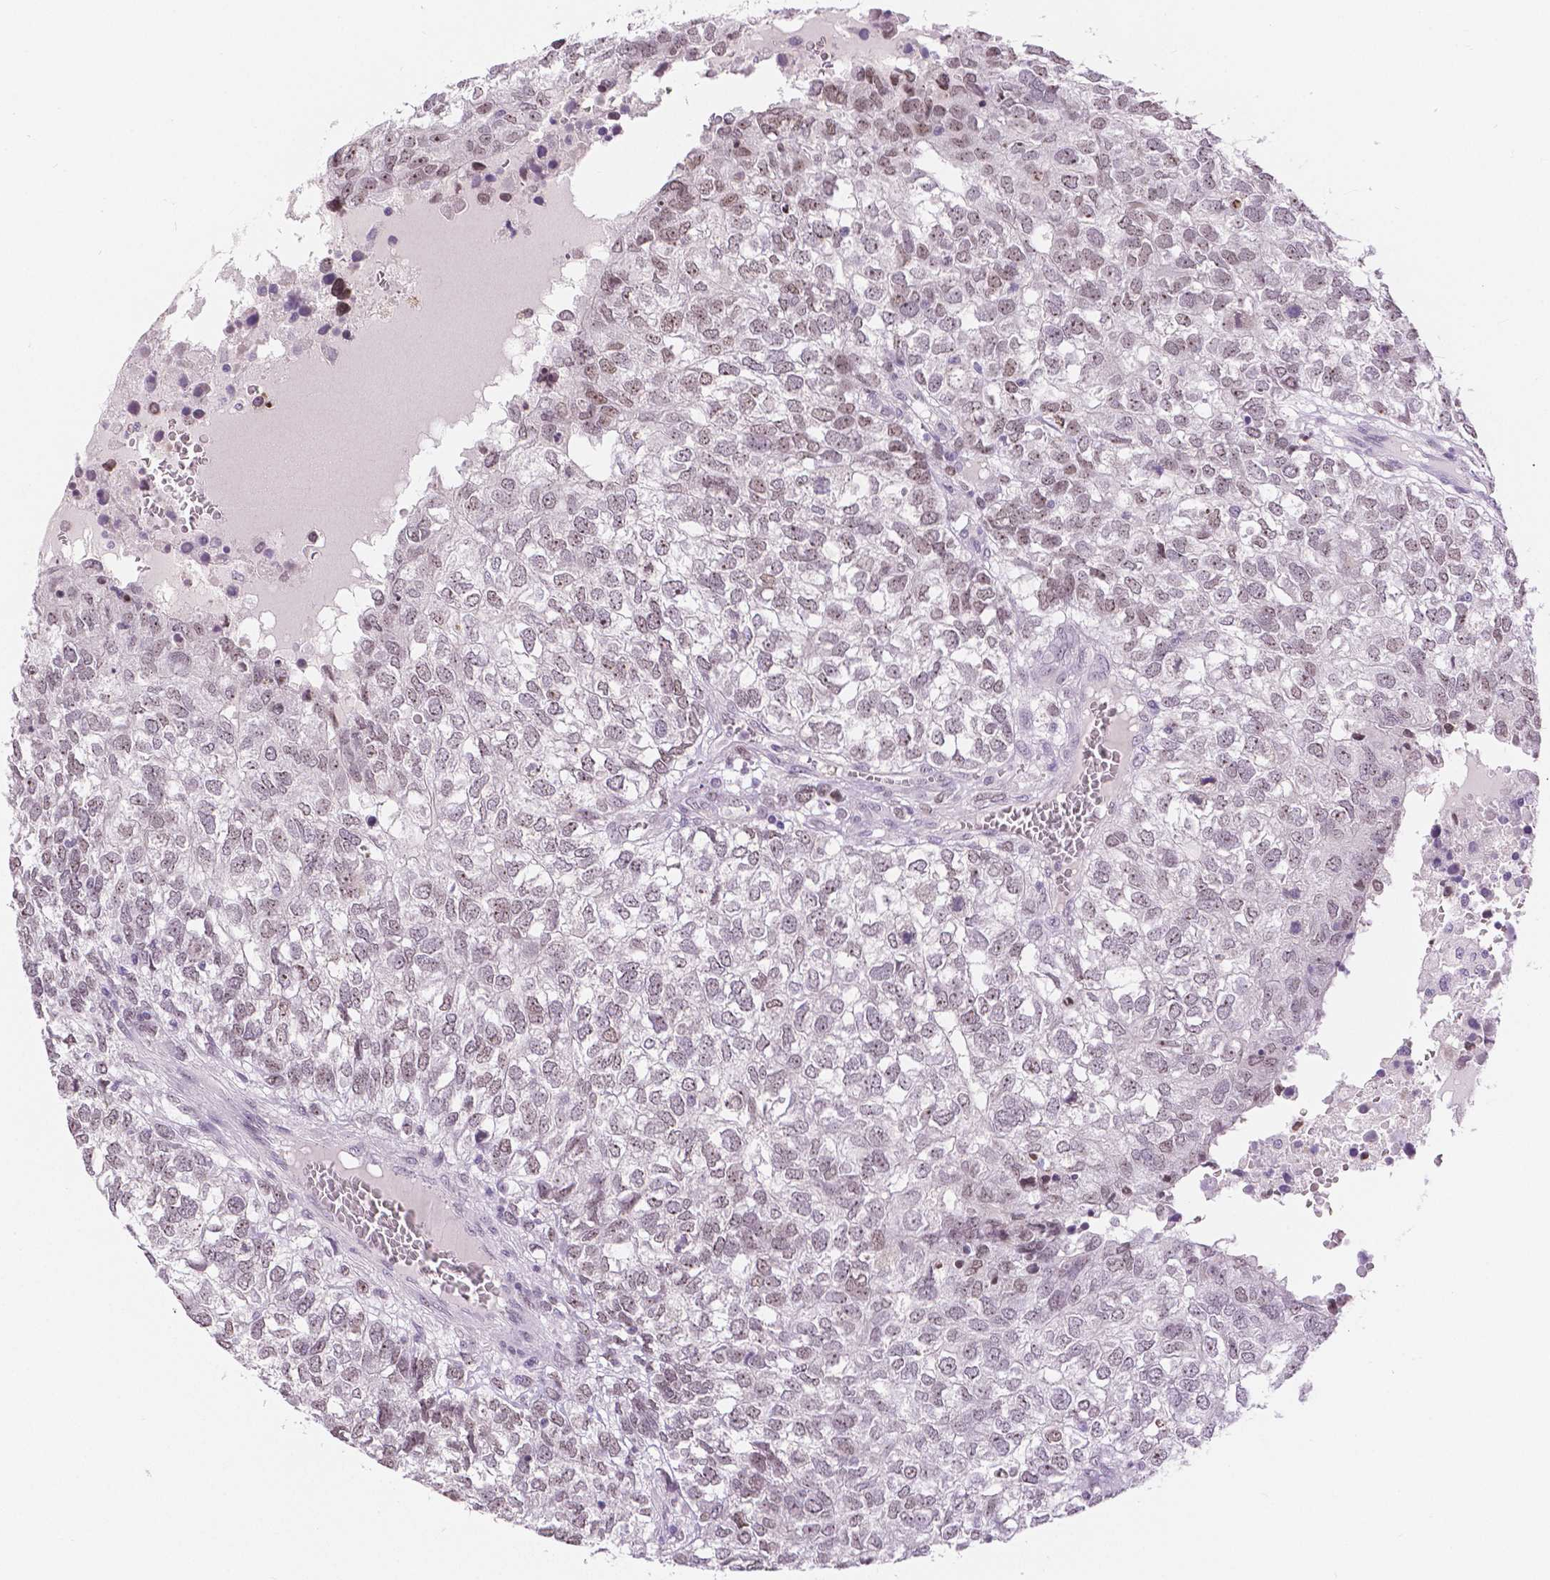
{"staining": {"intensity": "weak", "quantity": "25%-75%", "location": "nuclear"}, "tissue": "breast cancer", "cell_type": "Tumor cells", "image_type": "cancer", "snomed": [{"axis": "morphology", "description": "Duct carcinoma"}, {"axis": "topography", "description": "Breast"}], "caption": "Immunohistochemical staining of human breast cancer reveals low levels of weak nuclear expression in about 25%-75% of tumor cells.", "gene": "NHP2", "patient": {"sex": "female", "age": 30}}